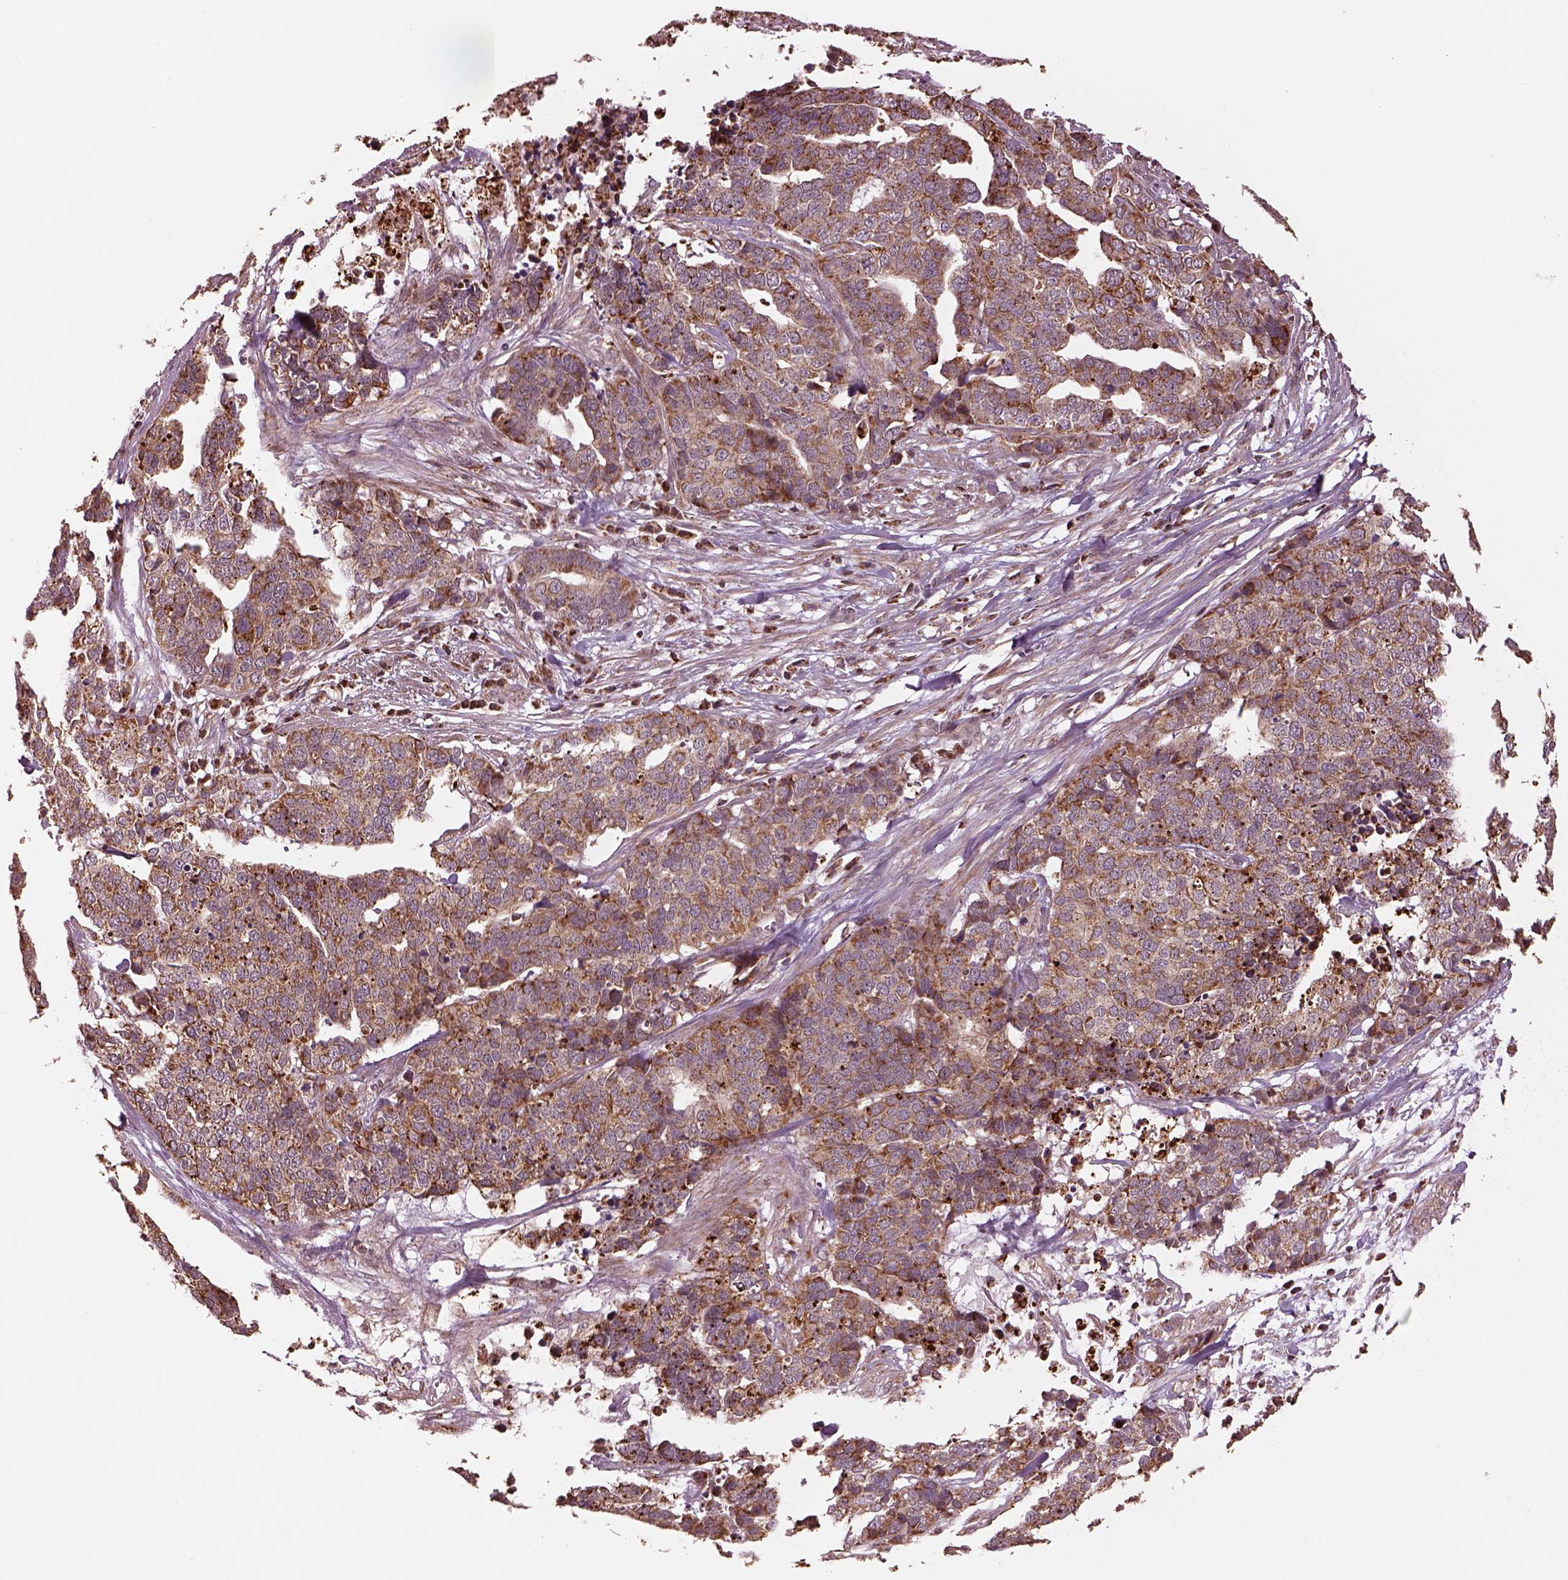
{"staining": {"intensity": "moderate", "quantity": ">75%", "location": "cytoplasmic/membranous"}, "tissue": "ovarian cancer", "cell_type": "Tumor cells", "image_type": "cancer", "snomed": [{"axis": "morphology", "description": "Carcinoma, endometroid"}, {"axis": "topography", "description": "Ovary"}], "caption": "Protein expression by IHC exhibits moderate cytoplasmic/membranous staining in about >75% of tumor cells in ovarian cancer (endometroid carcinoma).", "gene": "SEL1L3", "patient": {"sex": "female", "age": 65}}